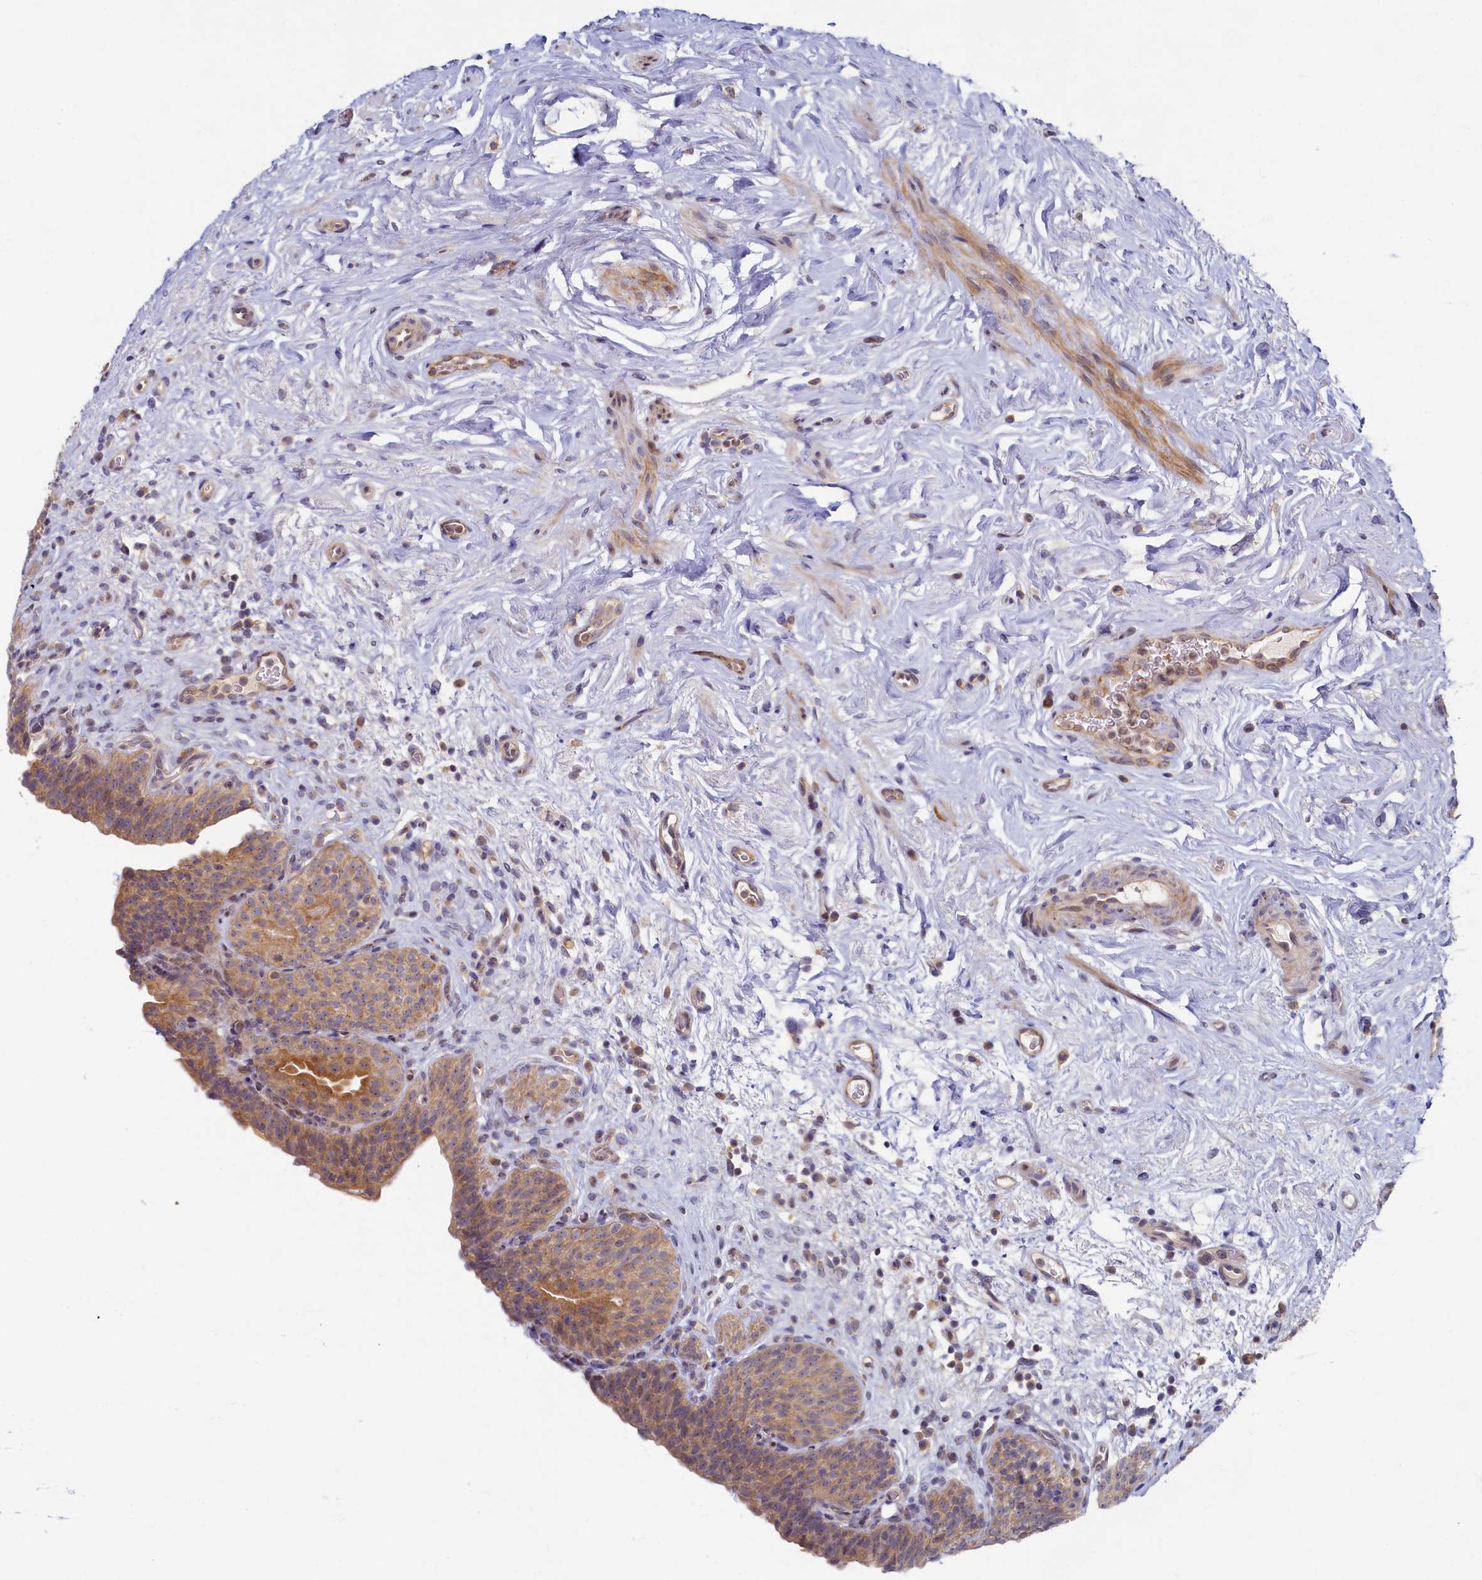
{"staining": {"intensity": "moderate", "quantity": ">75%", "location": "cytoplasmic/membranous,nuclear"}, "tissue": "urinary bladder", "cell_type": "Urothelial cells", "image_type": "normal", "snomed": [{"axis": "morphology", "description": "Normal tissue, NOS"}, {"axis": "topography", "description": "Urinary bladder"}], "caption": "Immunohistochemistry (IHC) (DAB) staining of benign urinary bladder shows moderate cytoplasmic/membranous,nuclear protein staining in about >75% of urothelial cells.", "gene": "CEP20", "patient": {"sex": "male", "age": 83}}